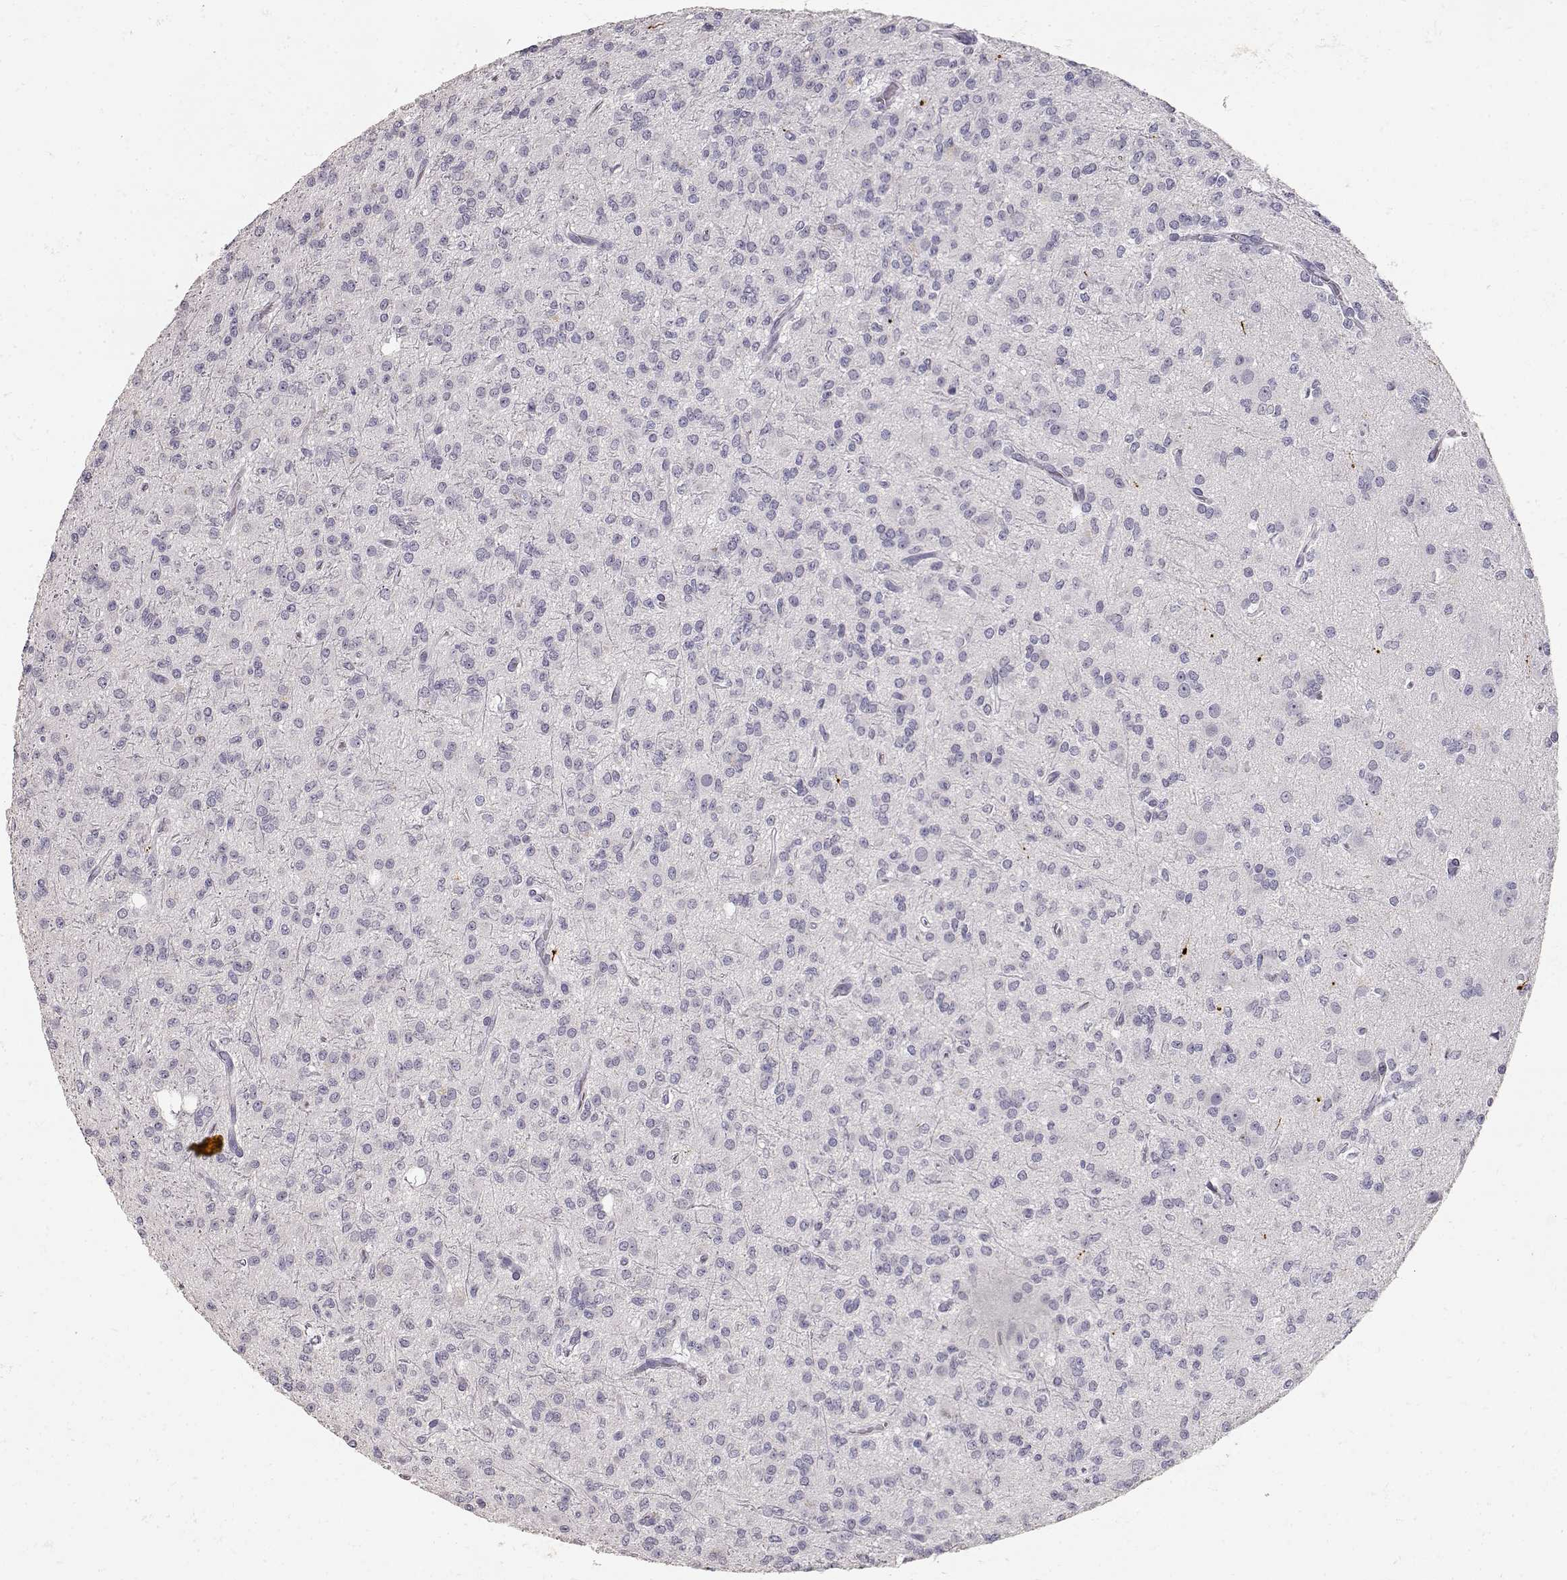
{"staining": {"intensity": "negative", "quantity": "none", "location": "none"}, "tissue": "glioma", "cell_type": "Tumor cells", "image_type": "cancer", "snomed": [{"axis": "morphology", "description": "Glioma, malignant, Low grade"}, {"axis": "topography", "description": "Brain"}], "caption": "Immunohistochemistry image of human malignant glioma (low-grade) stained for a protein (brown), which reveals no staining in tumor cells. The staining was performed using DAB (3,3'-diaminobenzidine) to visualize the protein expression in brown, while the nuclei were stained in blue with hematoxylin (Magnification: 20x).", "gene": "TPH2", "patient": {"sex": "male", "age": 27}}